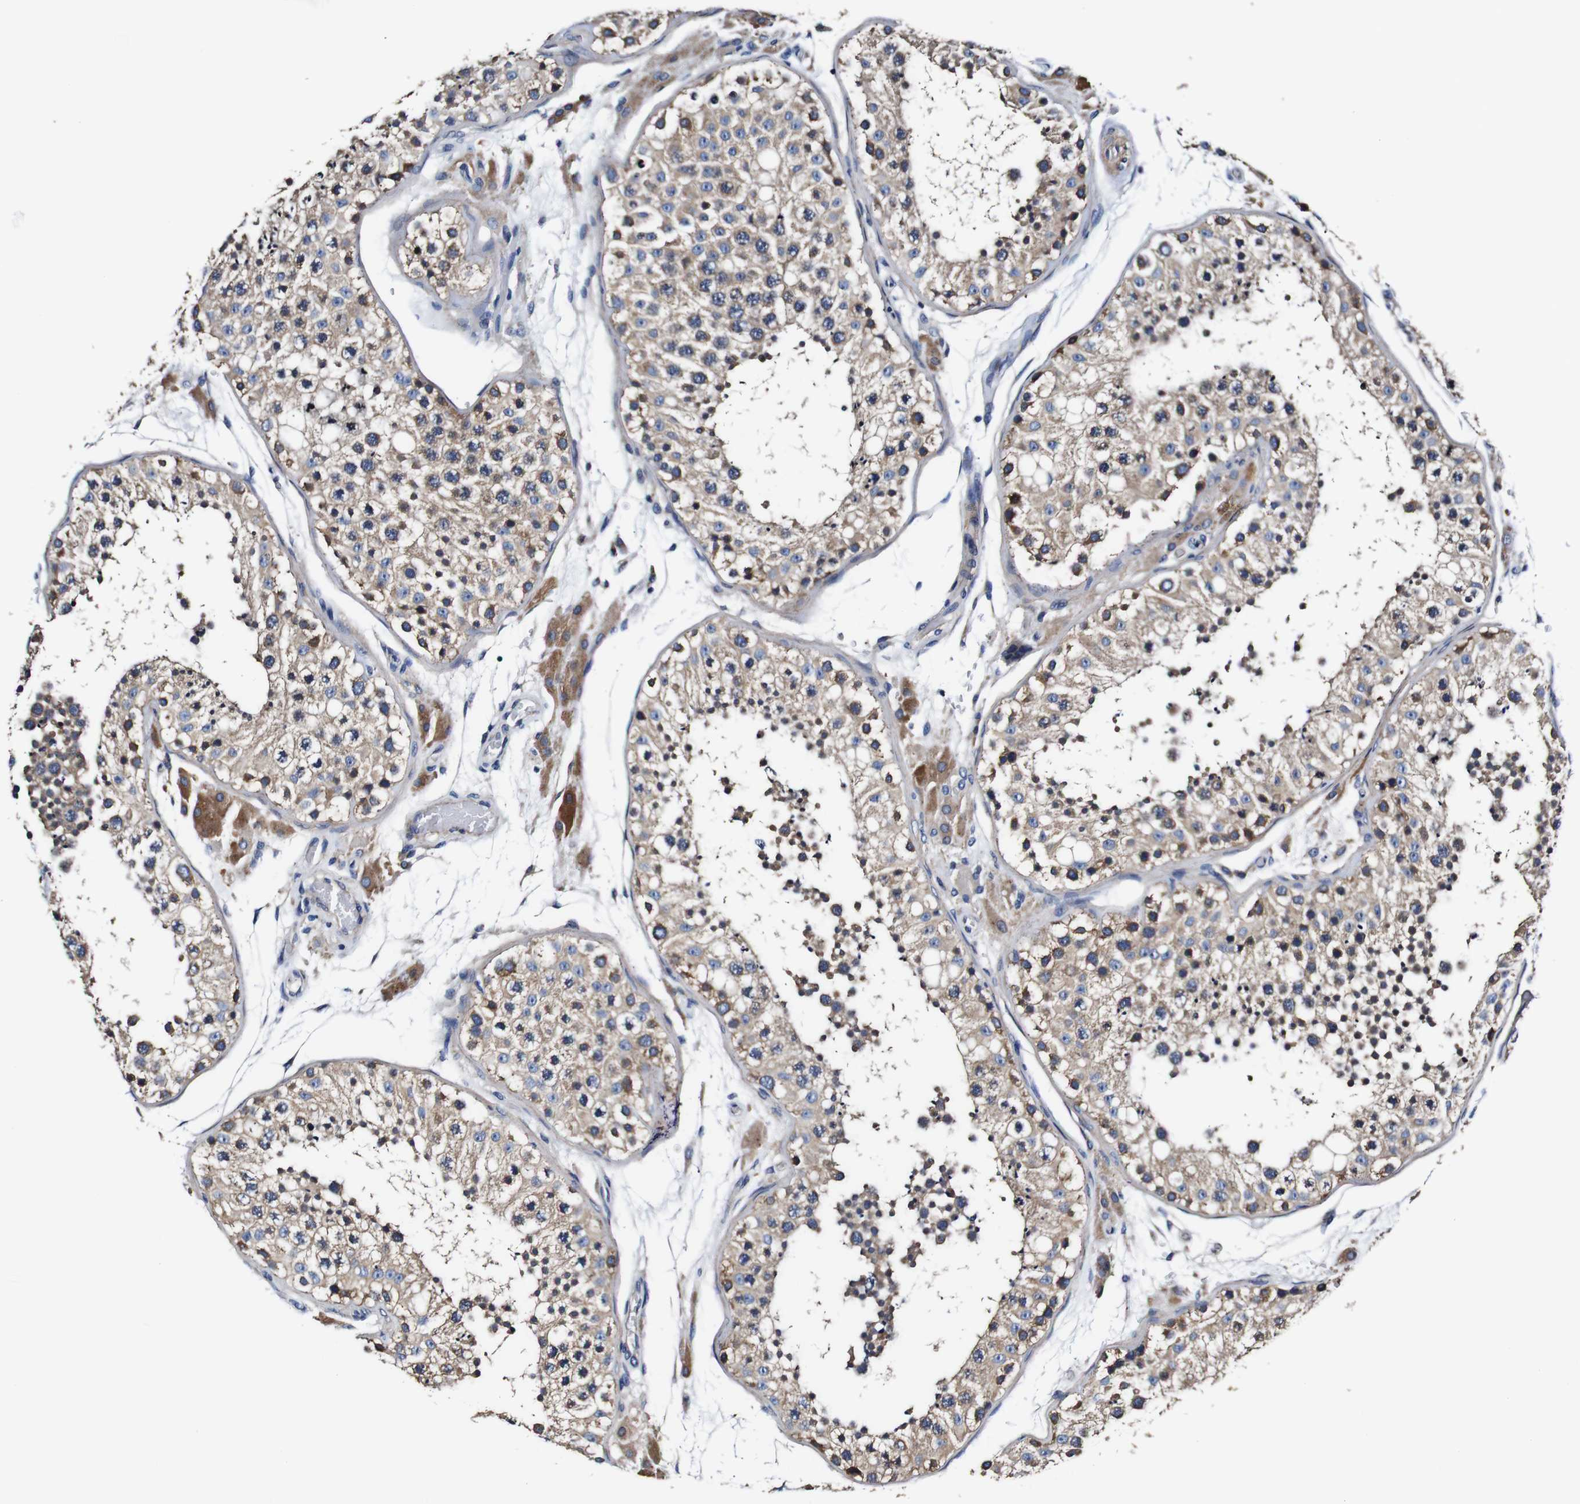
{"staining": {"intensity": "moderate", "quantity": ">75%", "location": "cytoplasmic/membranous"}, "tissue": "testis", "cell_type": "Cells in seminiferous ducts", "image_type": "normal", "snomed": [{"axis": "morphology", "description": "Normal tissue, NOS"}, {"axis": "topography", "description": "Testis"}, {"axis": "topography", "description": "Epididymis"}], "caption": "This is an image of IHC staining of unremarkable testis, which shows moderate positivity in the cytoplasmic/membranous of cells in seminiferous ducts.", "gene": "PDCD6IP", "patient": {"sex": "male", "age": 26}}